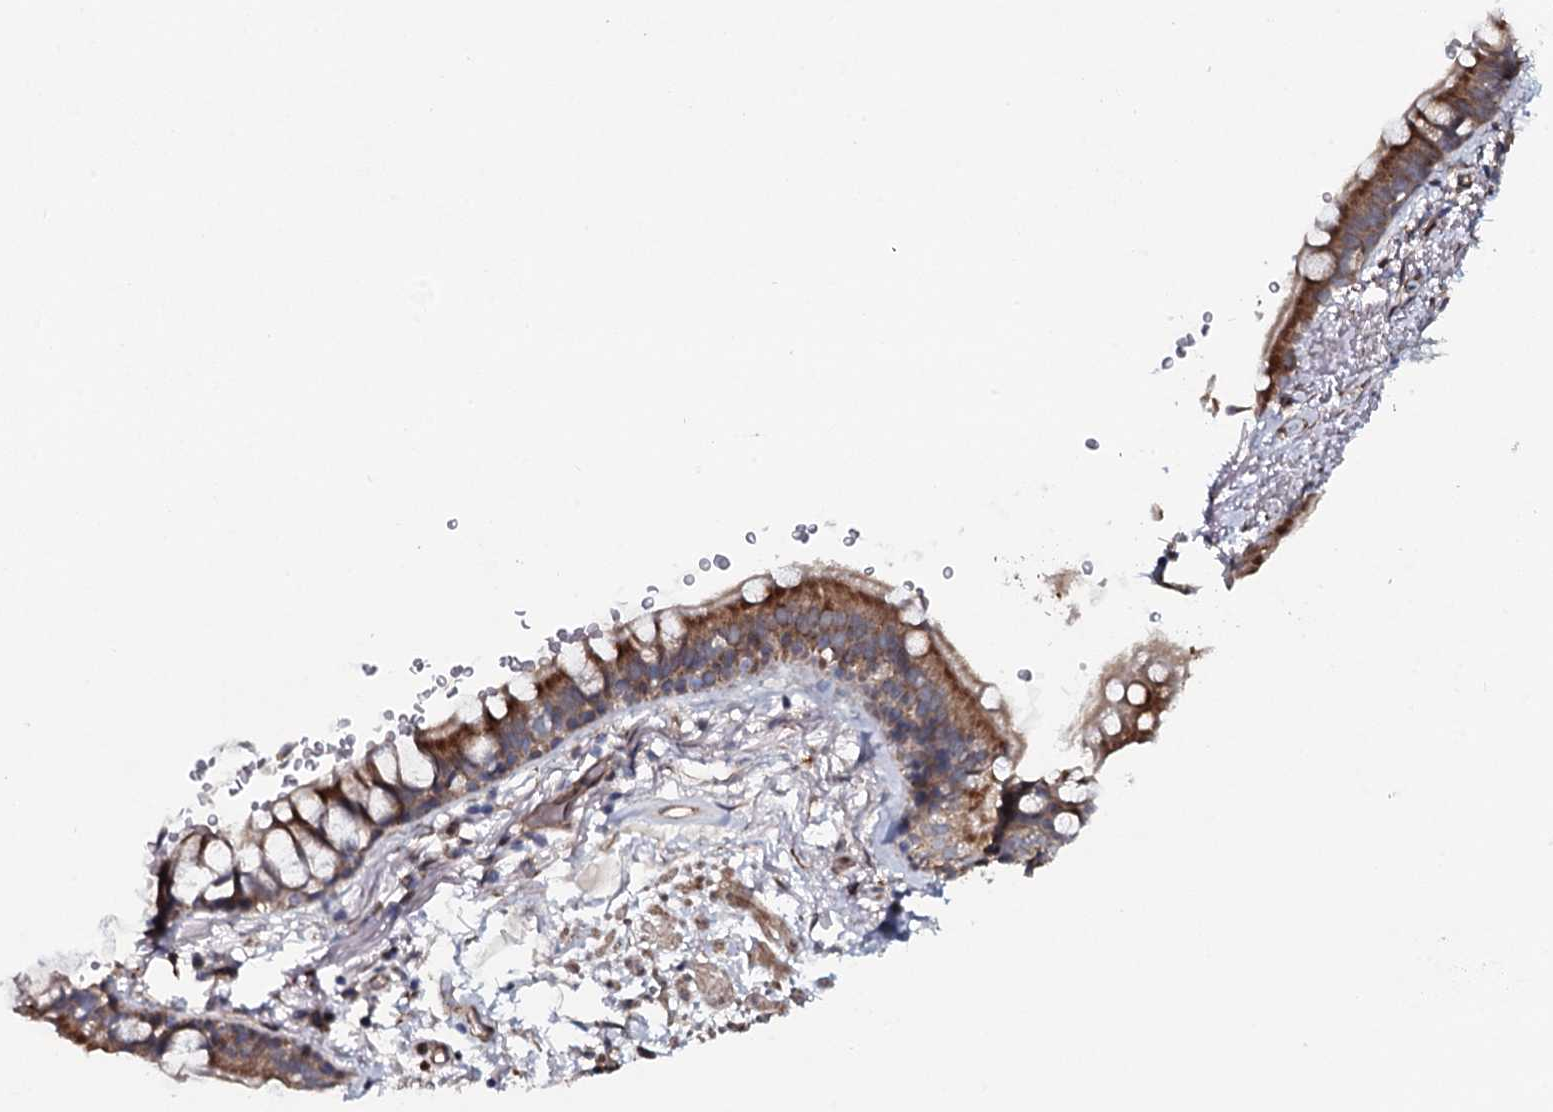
{"staining": {"intensity": "moderate", "quantity": "25%-75%", "location": "cytoplasmic/membranous"}, "tissue": "adipose tissue", "cell_type": "Adipocytes", "image_type": "normal", "snomed": [{"axis": "morphology", "description": "Normal tissue, NOS"}, {"axis": "topography", "description": "Lymph node"}, {"axis": "topography", "description": "Bronchus"}], "caption": "Immunohistochemistry of normal adipose tissue reveals medium levels of moderate cytoplasmic/membranous positivity in about 25%-75% of adipocytes. The staining was performed using DAB (3,3'-diaminobenzidine) to visualize the protein expression in brown, while the nuclei were stained in blue with hematoxylin (Magnification: 20x).", "gene": "KCTD4", "patient": {"sex": "male", "age": 63}}